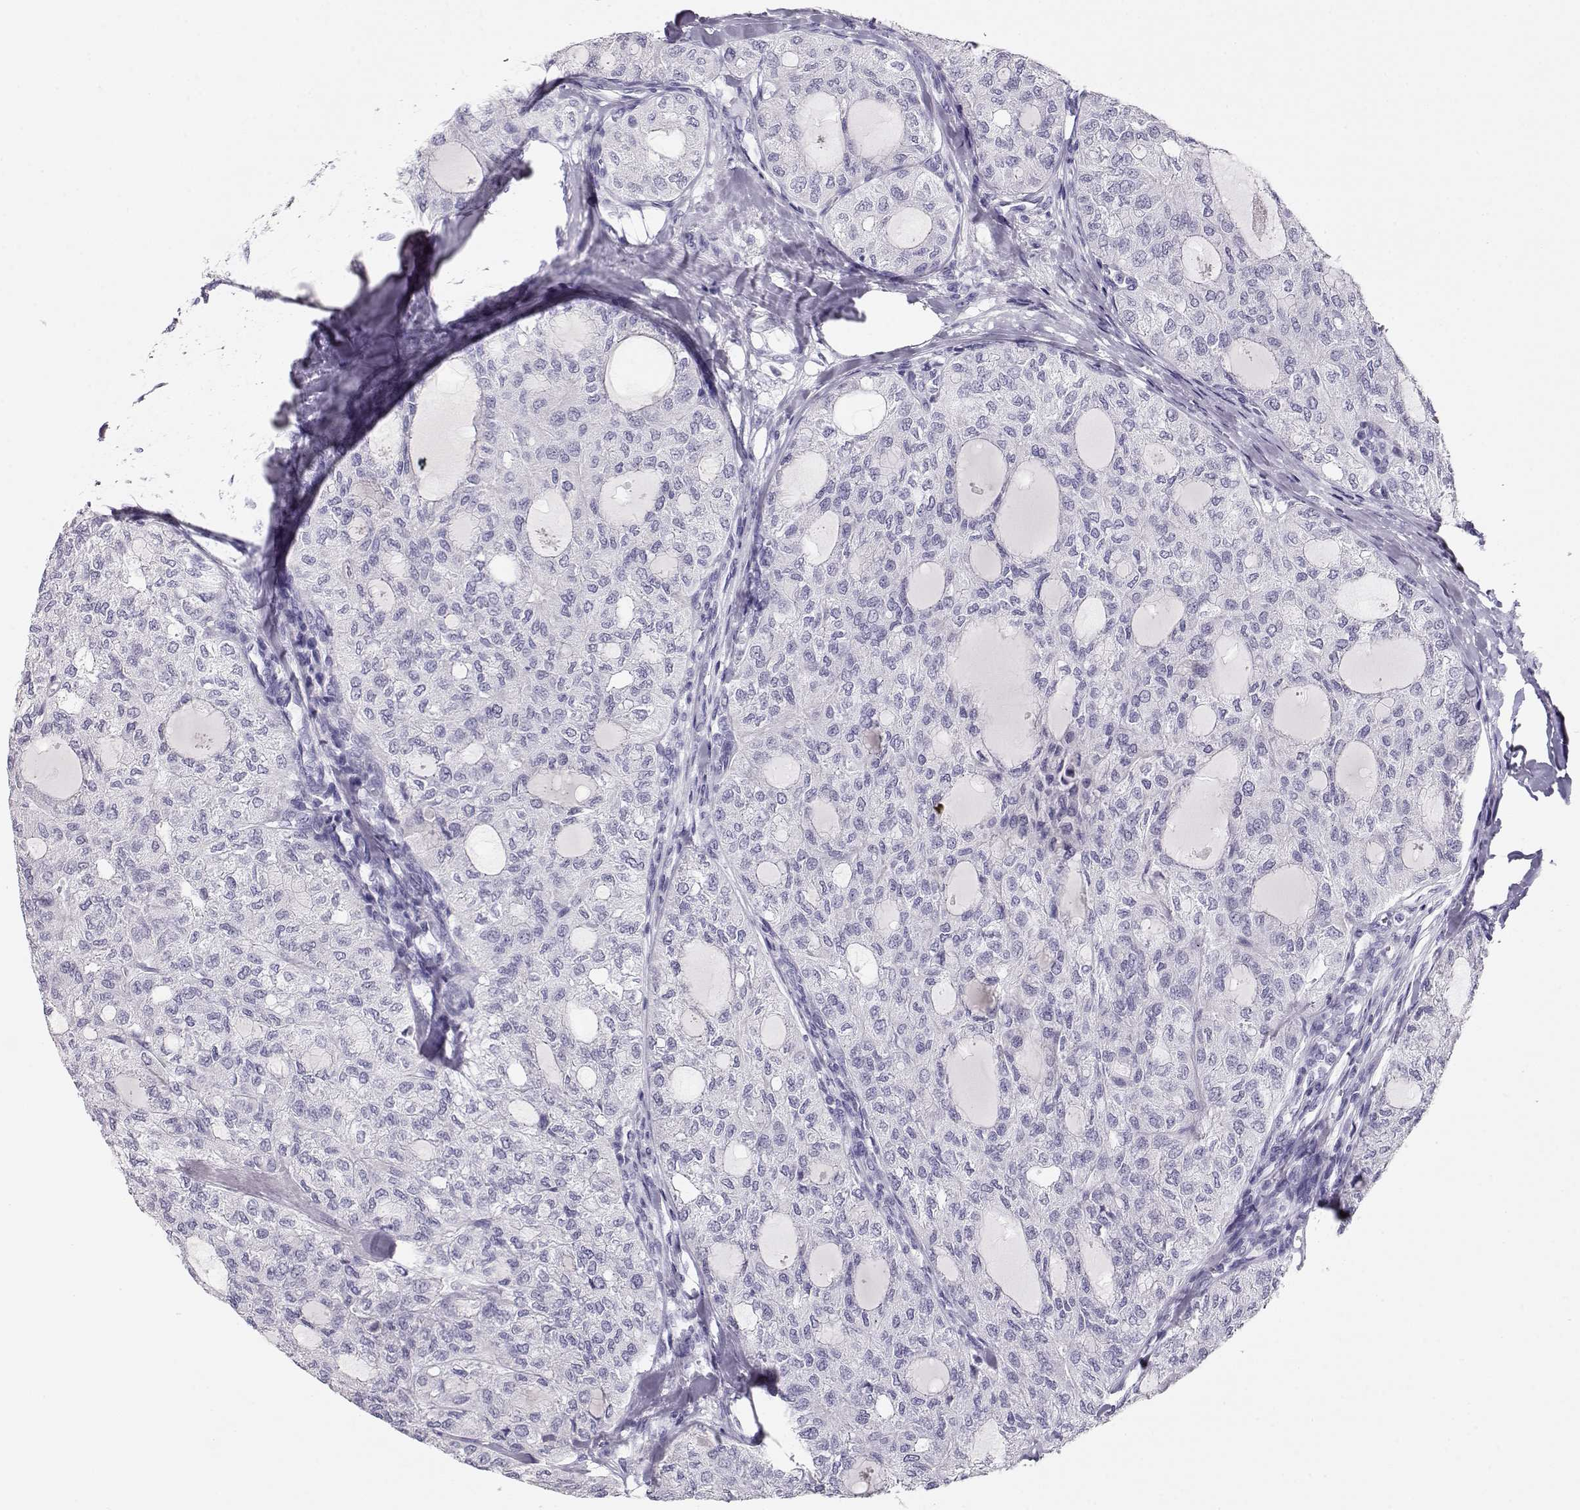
{"staining": {"intensity": "negative", "quantity": "none", "location": "none"}, "tissue": "thyroid cancer", "cell_type": "Tumor cells", "image_type": "cancer", "snomed": [{"axis": "morphology", "description": "Follicular adenoma carcinoma, NOS"}, {"axis": "topography", "description": "Thyroid gland"}], "caption": "Thyroid follicular adenoma carcinoma was stained to show a protein in brown. There is no significant positivity in tumor cells.", "gene": "MAGEC1", "patient": {"sex": "male", "age": 75}}